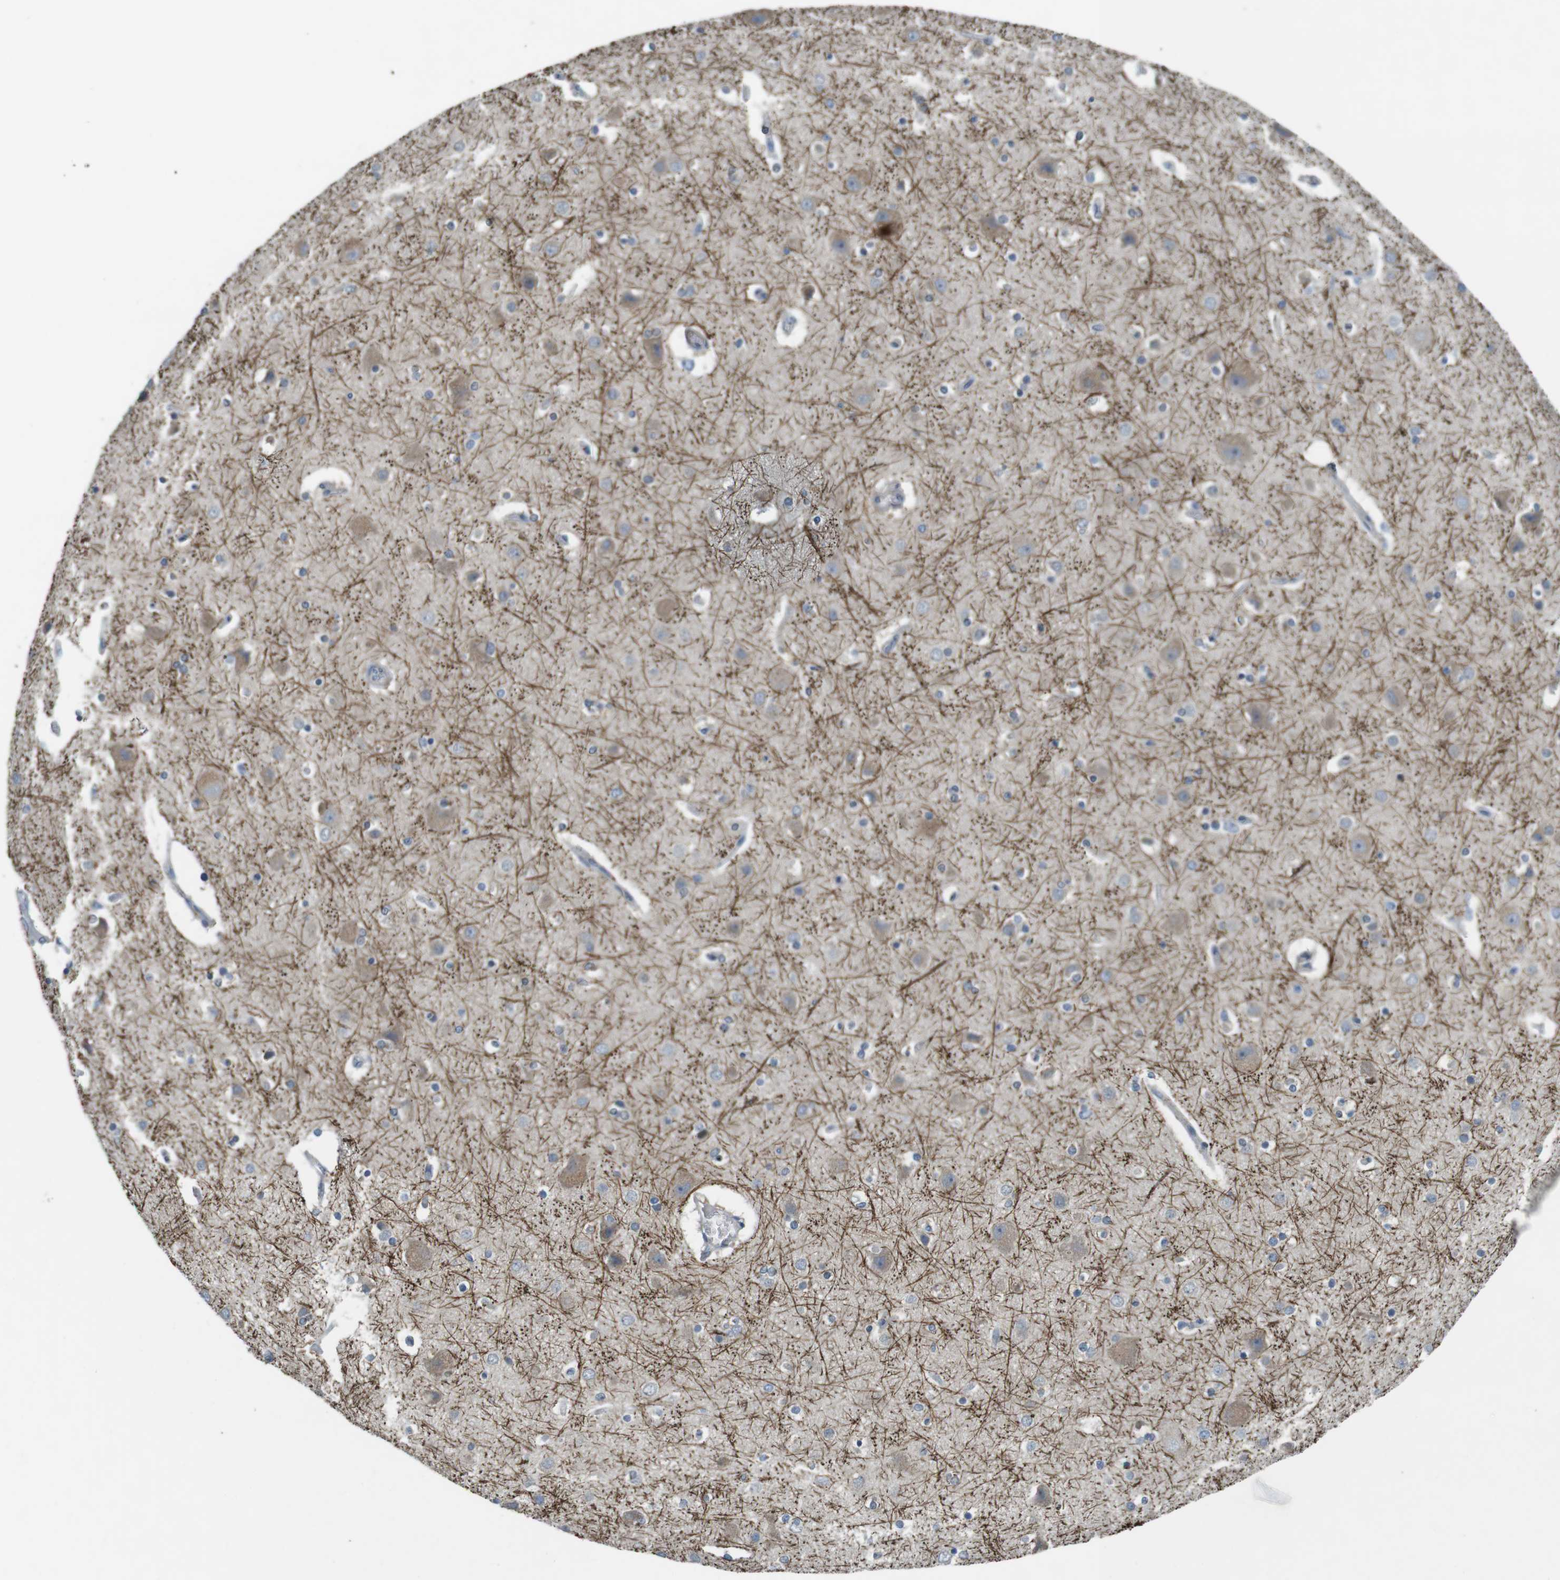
{"staining": {"intensity": "weak", "quantity": "25%-75%", "location": "cytoplasmic/membranous"}, "tissue": "cerebral cortex", "cell_type": "Endothelial cells", "image_type": "normal", "snomed": [{"axis": "morphology", "description": "Normal tissue, NOS"}, {"axis": "topography", "description": "Cerebral cortex"}], "caption": "Approximately 25%-75% of endothelial cells in normal cerebral cortex exhibit weak cytoplasmic/membranous protein positivity as visualized by brown immunohistochemical staining.", "gene": "TYW1", "patient": {"sex": "female", "age": 54}}